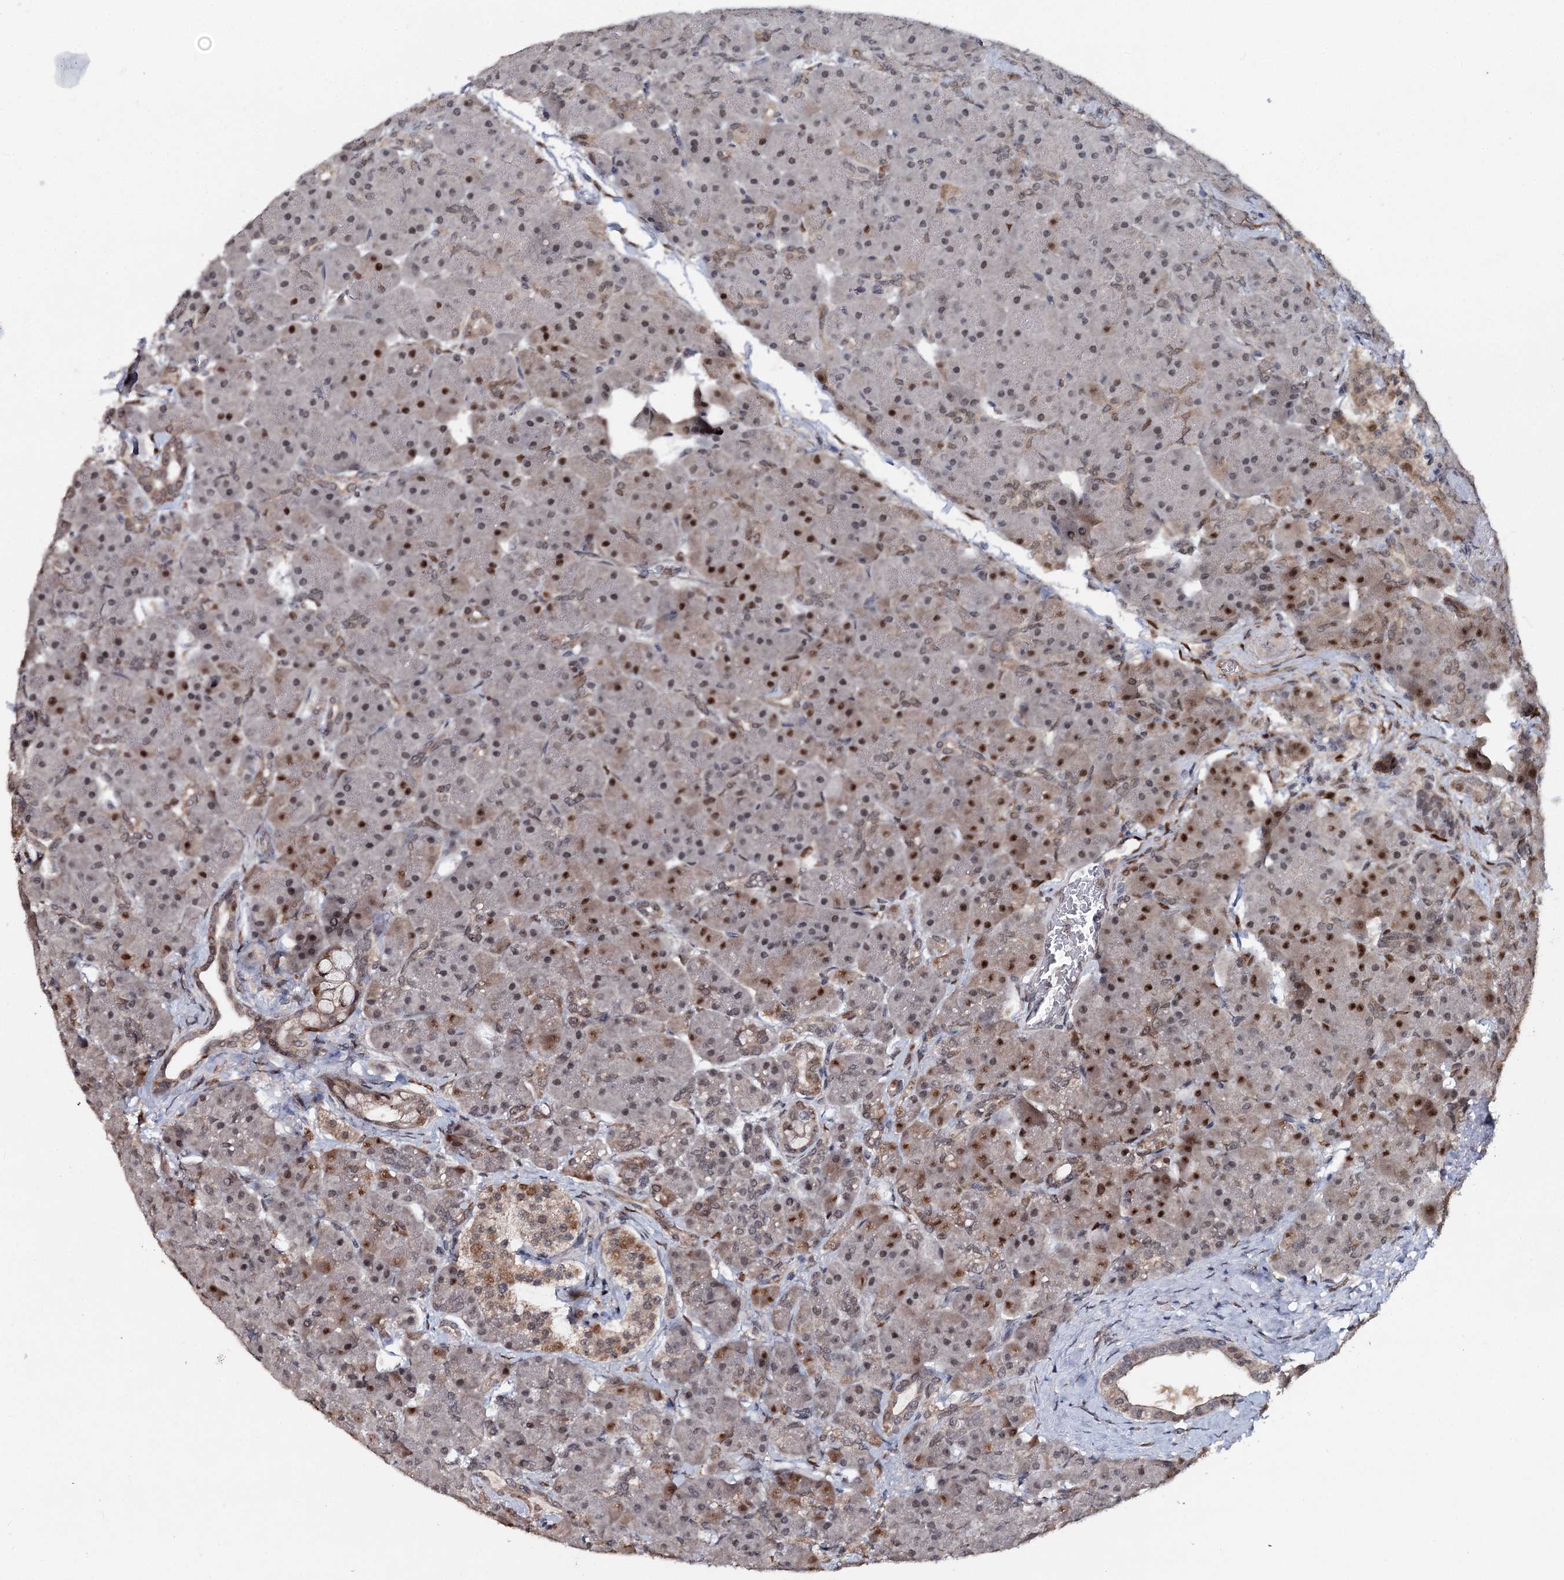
{"staining": {"intensity": "moderate", "quantity": "25%-75%", "location": "cytoplasmic/membranous,nuclear"}, "tissue": "pancreas", "cell_type": "Exocrine glandular cells", "image_type": "normal", "snomed": [{"axis": "morphology", "description": "Normal tissue, NOS"}, {"axis": "topography", "description": "Pancreas"}], "caption": "There is medium levels of moderate cytoplasmic/membranous,nuclear staining in exocrine glandular cells of unremarkable pancreas, as demonstrated by immunohistochemical staining (brown color).", "gene": "MYG1", "patient": {"sex": "male", "age": 66}}